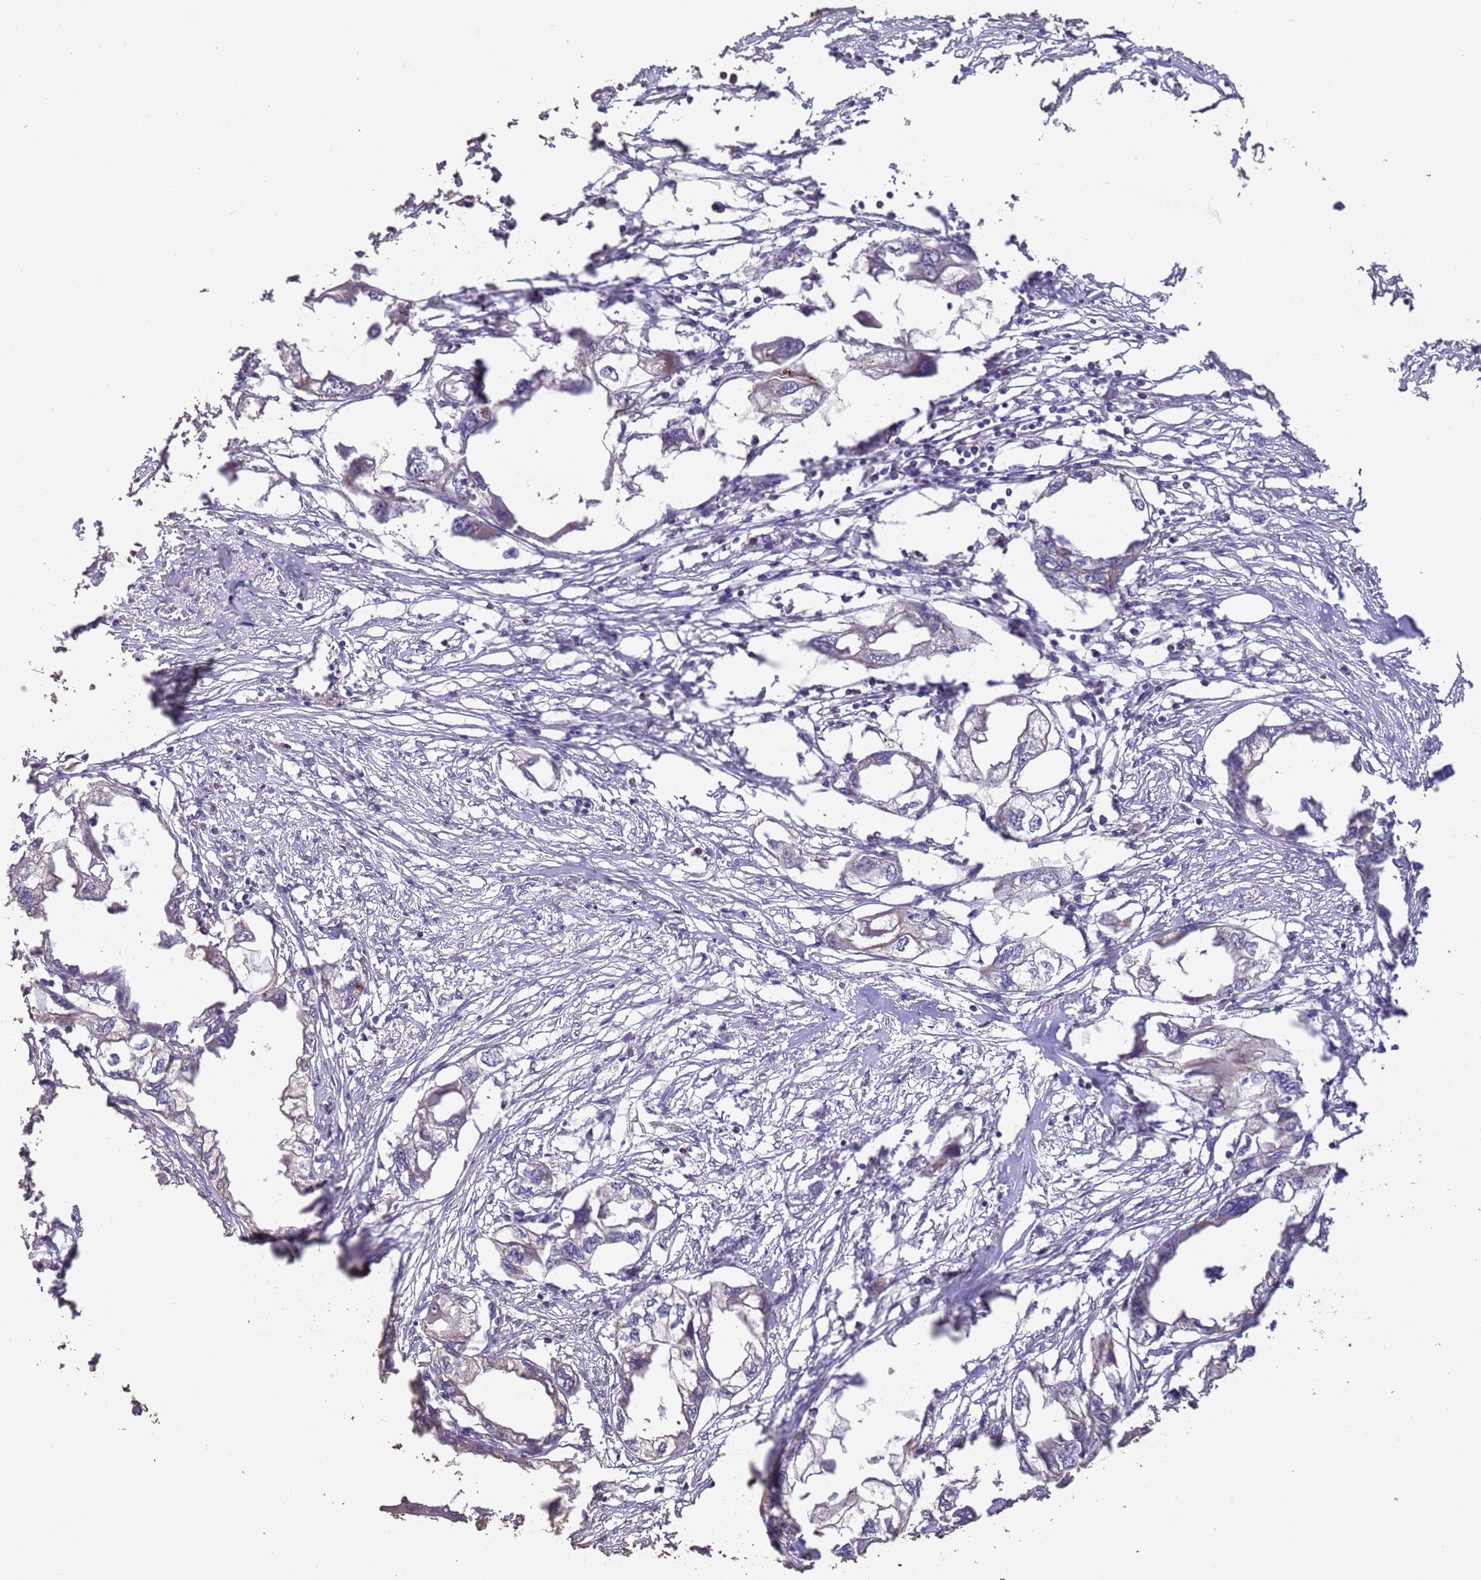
{"staining": {"intensity": "negative", "quantity": "none", "location": "none"}, "tissue": "endometrial cancer", "cell_type": "Tumor cells", "image_type": "cancer", "snomed": [{"axis": "morphology", "description": "Adenocarcinoma, NOS"}, {"axis": "morphology", "description": "Adenocarcinoma, metastatic, NOS"}, {"axis": "topography", "description": "Adipose tissue"}, {"axis": "topography", "description": "Endometrium"}], "caption": "This is an immunohistochemistry (IHC) micrograph of human endometrial cancer (metastatic adenocarcinoma). There is no positivity in tumor cells.", "gene": "SLC9B2", "patient": {"sex": "female", "age": 67}}